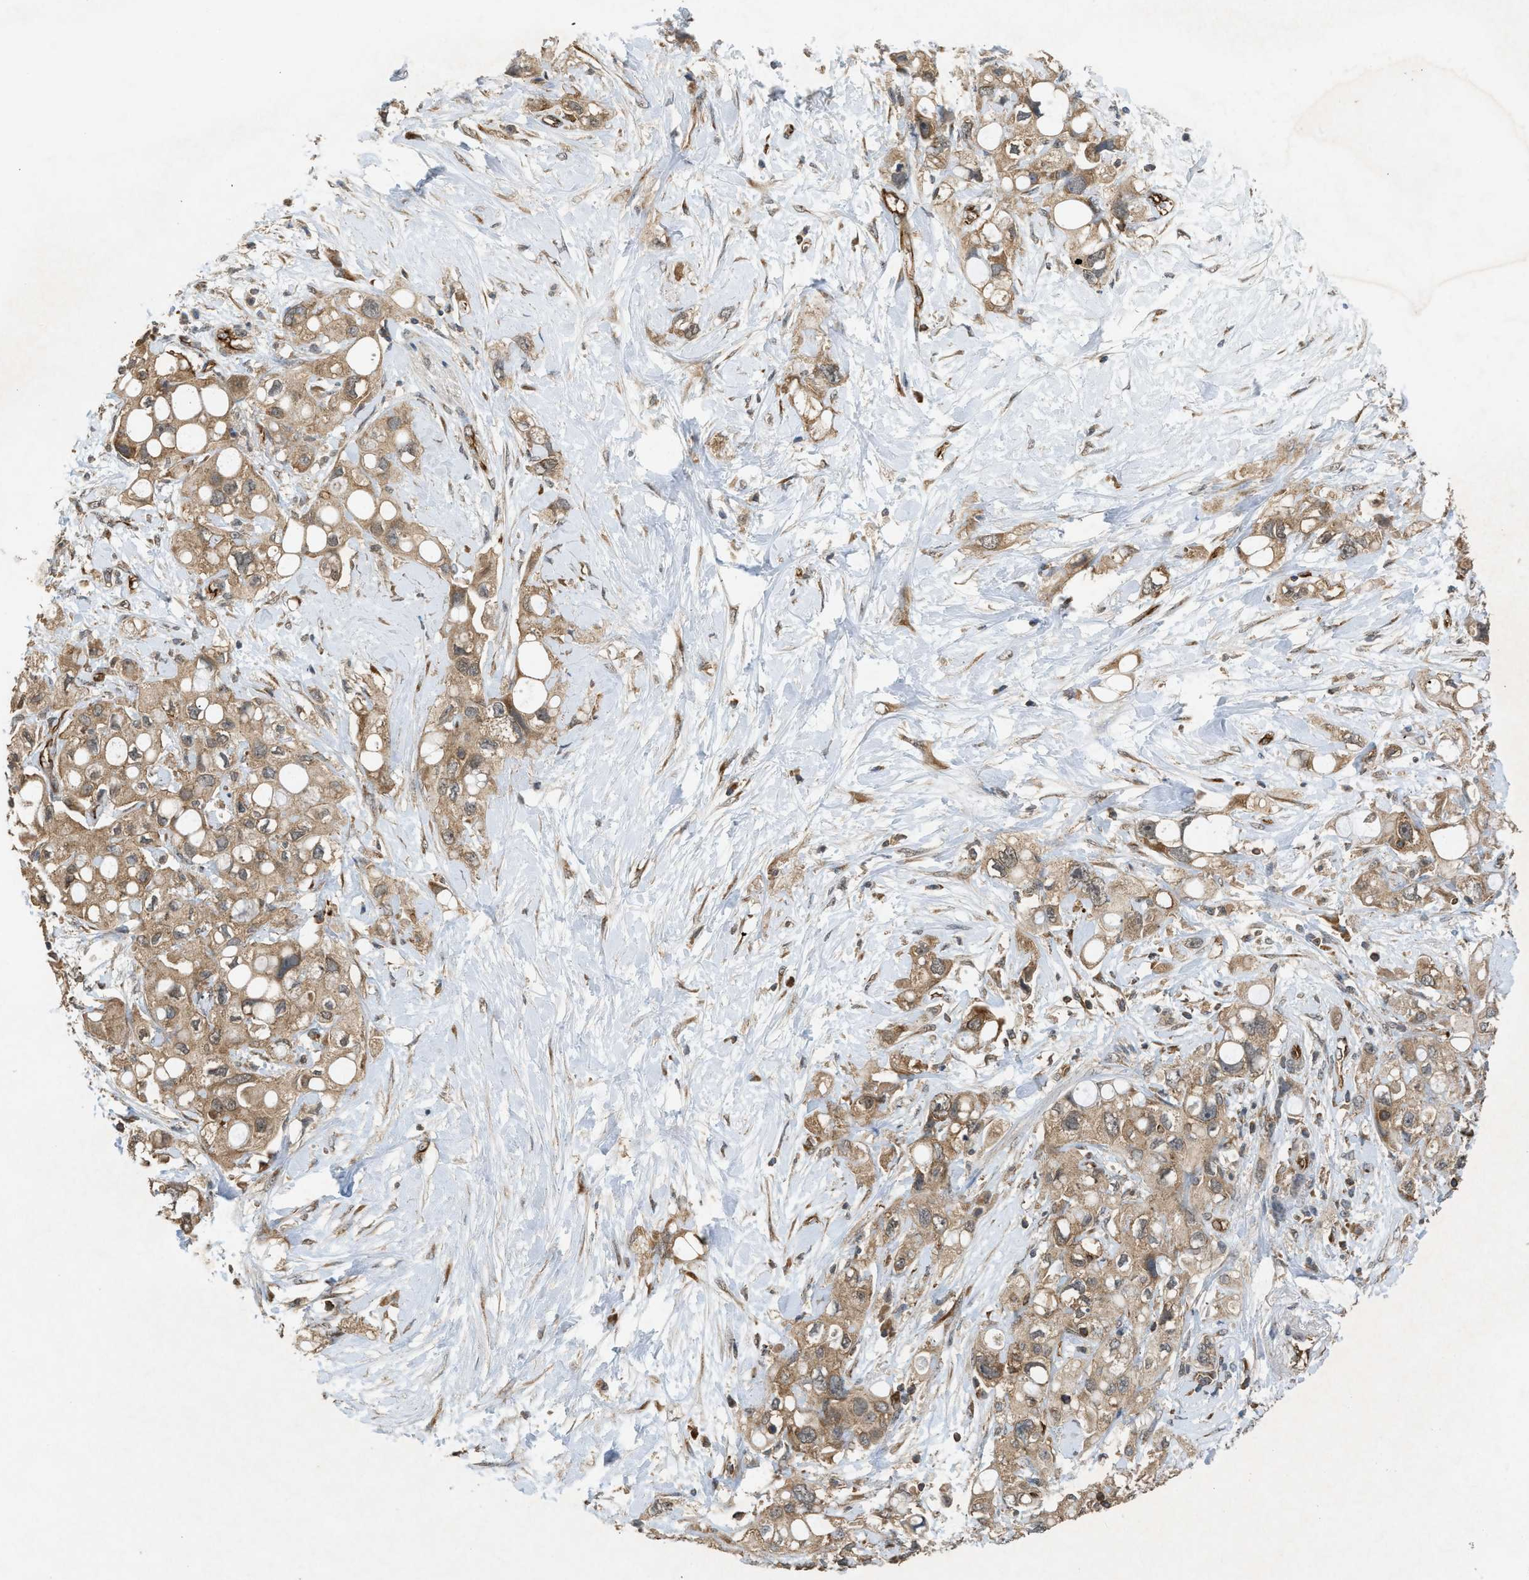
{"staining": {"intensity": "moderate", "quantity": ">75%", "location": "cytoplasmic/membranous"}, "tissue": "pancreatic cancer", "cell_type": "Tumor cells", "image_type": "cancer", "snomed": [{"axis": "morphology", "description": "Adenocarcinoma, NOS"}, {"axis": "topography", "description": "Pancreas"}], "caption": "Immunohistochemistry (DAB (3,3'-diaminobenzidine)) staining of human pancreatic adenocarcinoma exhibits moderate cytoplasmic/membranous protein staining in approximately >75% of tumor cells.", "gene": "HIP1R", "patient": {"sex": "female", "age": 56}}